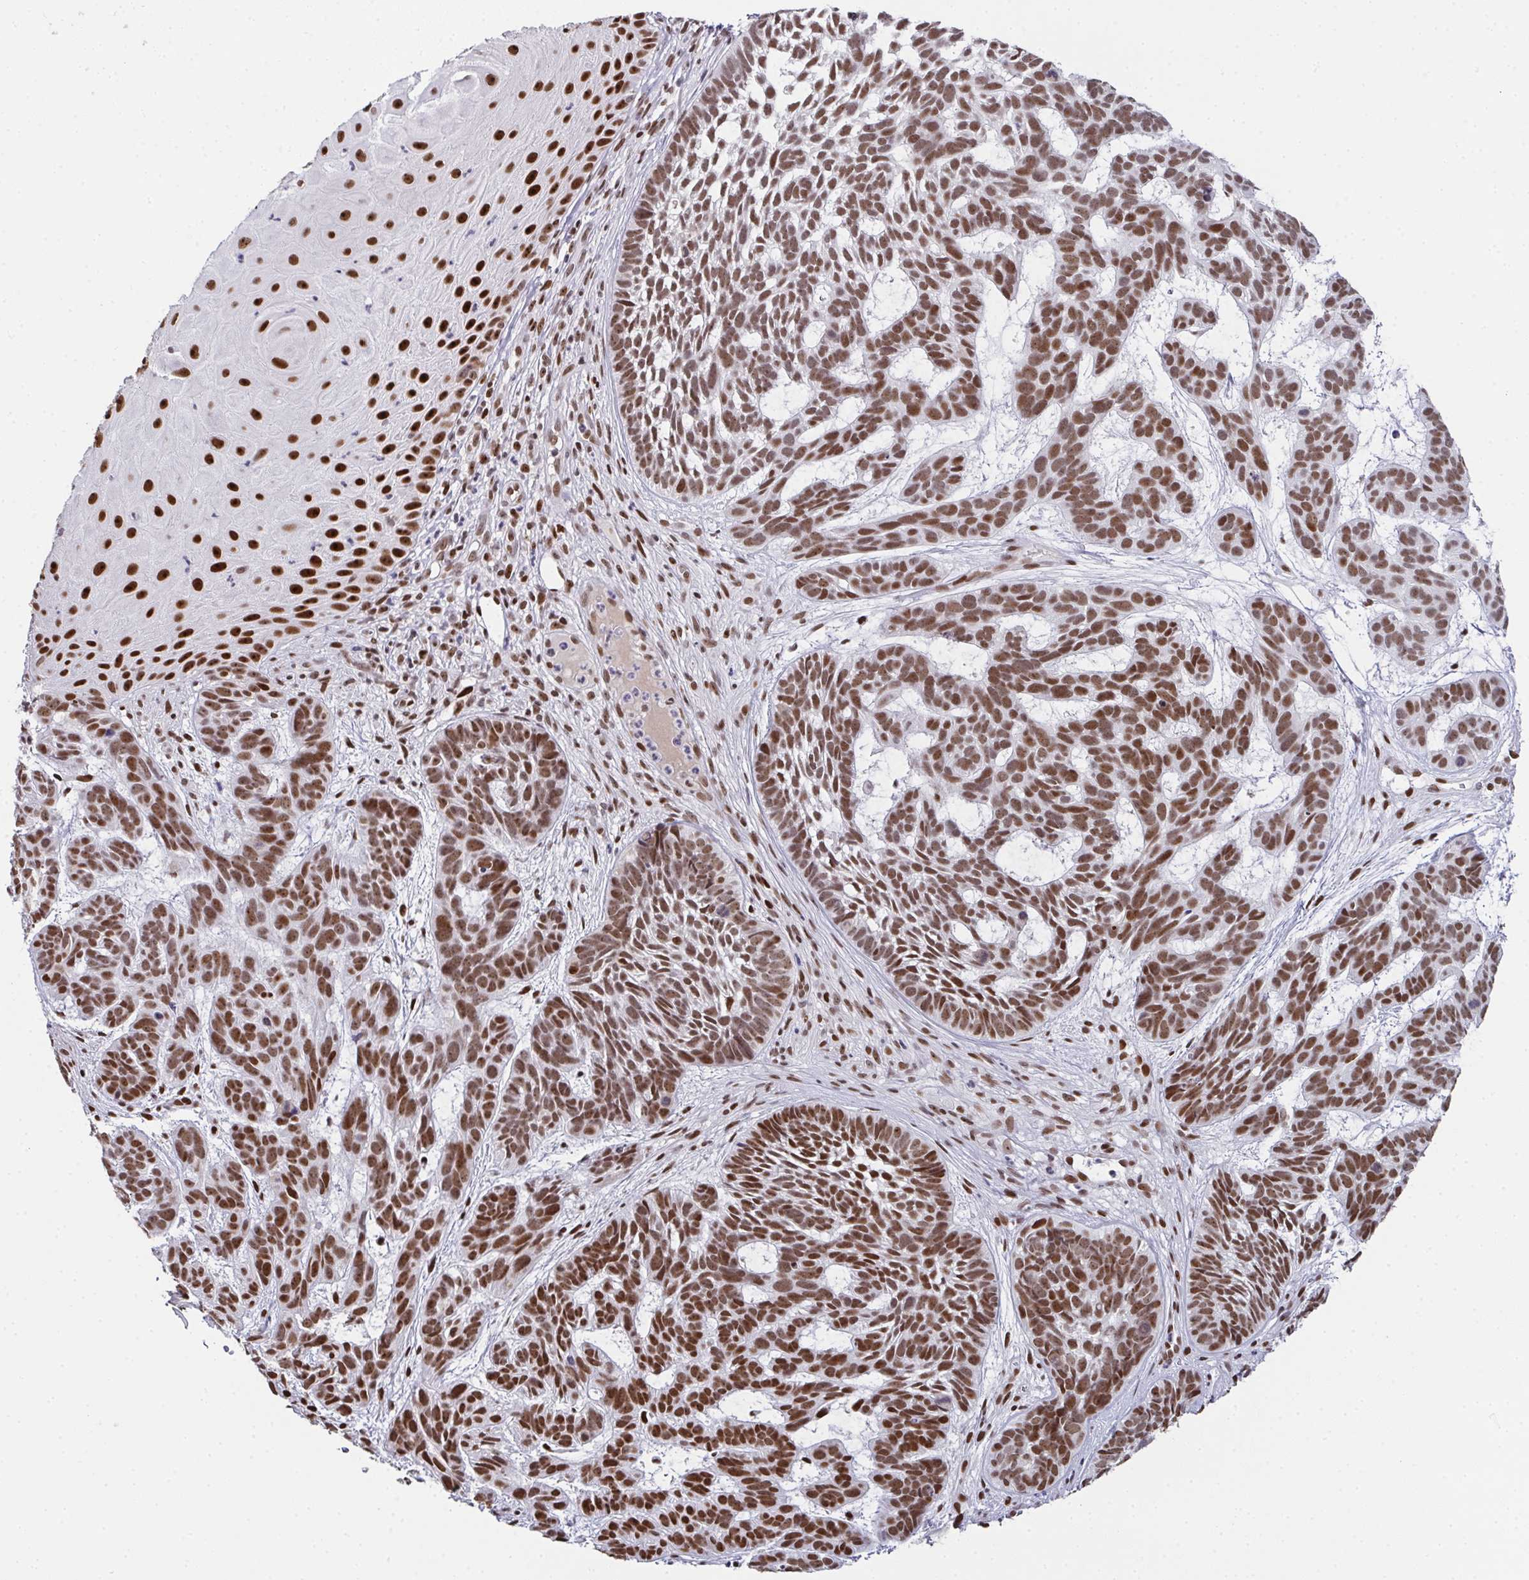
{"staining": {"intensity": "moderate", "quantity": ">75%", "location": "nuclear"}, "tissue": "skin cancer", "cell_type": "Tumor cells", "image_type": "cancer", "snomed": [{"axis": "morphology", "description": "Basal cell carcinoma"}, {"axis": "topography", "description": "Skin"}], "caption": "The micrograph demonstrates staining of skin basal cell carcinoma, revealing moderate nuclear protein staining (brown color) within tumor cells.", "gene": "RB1", "patient": {"sex": "male", "age": 78}}